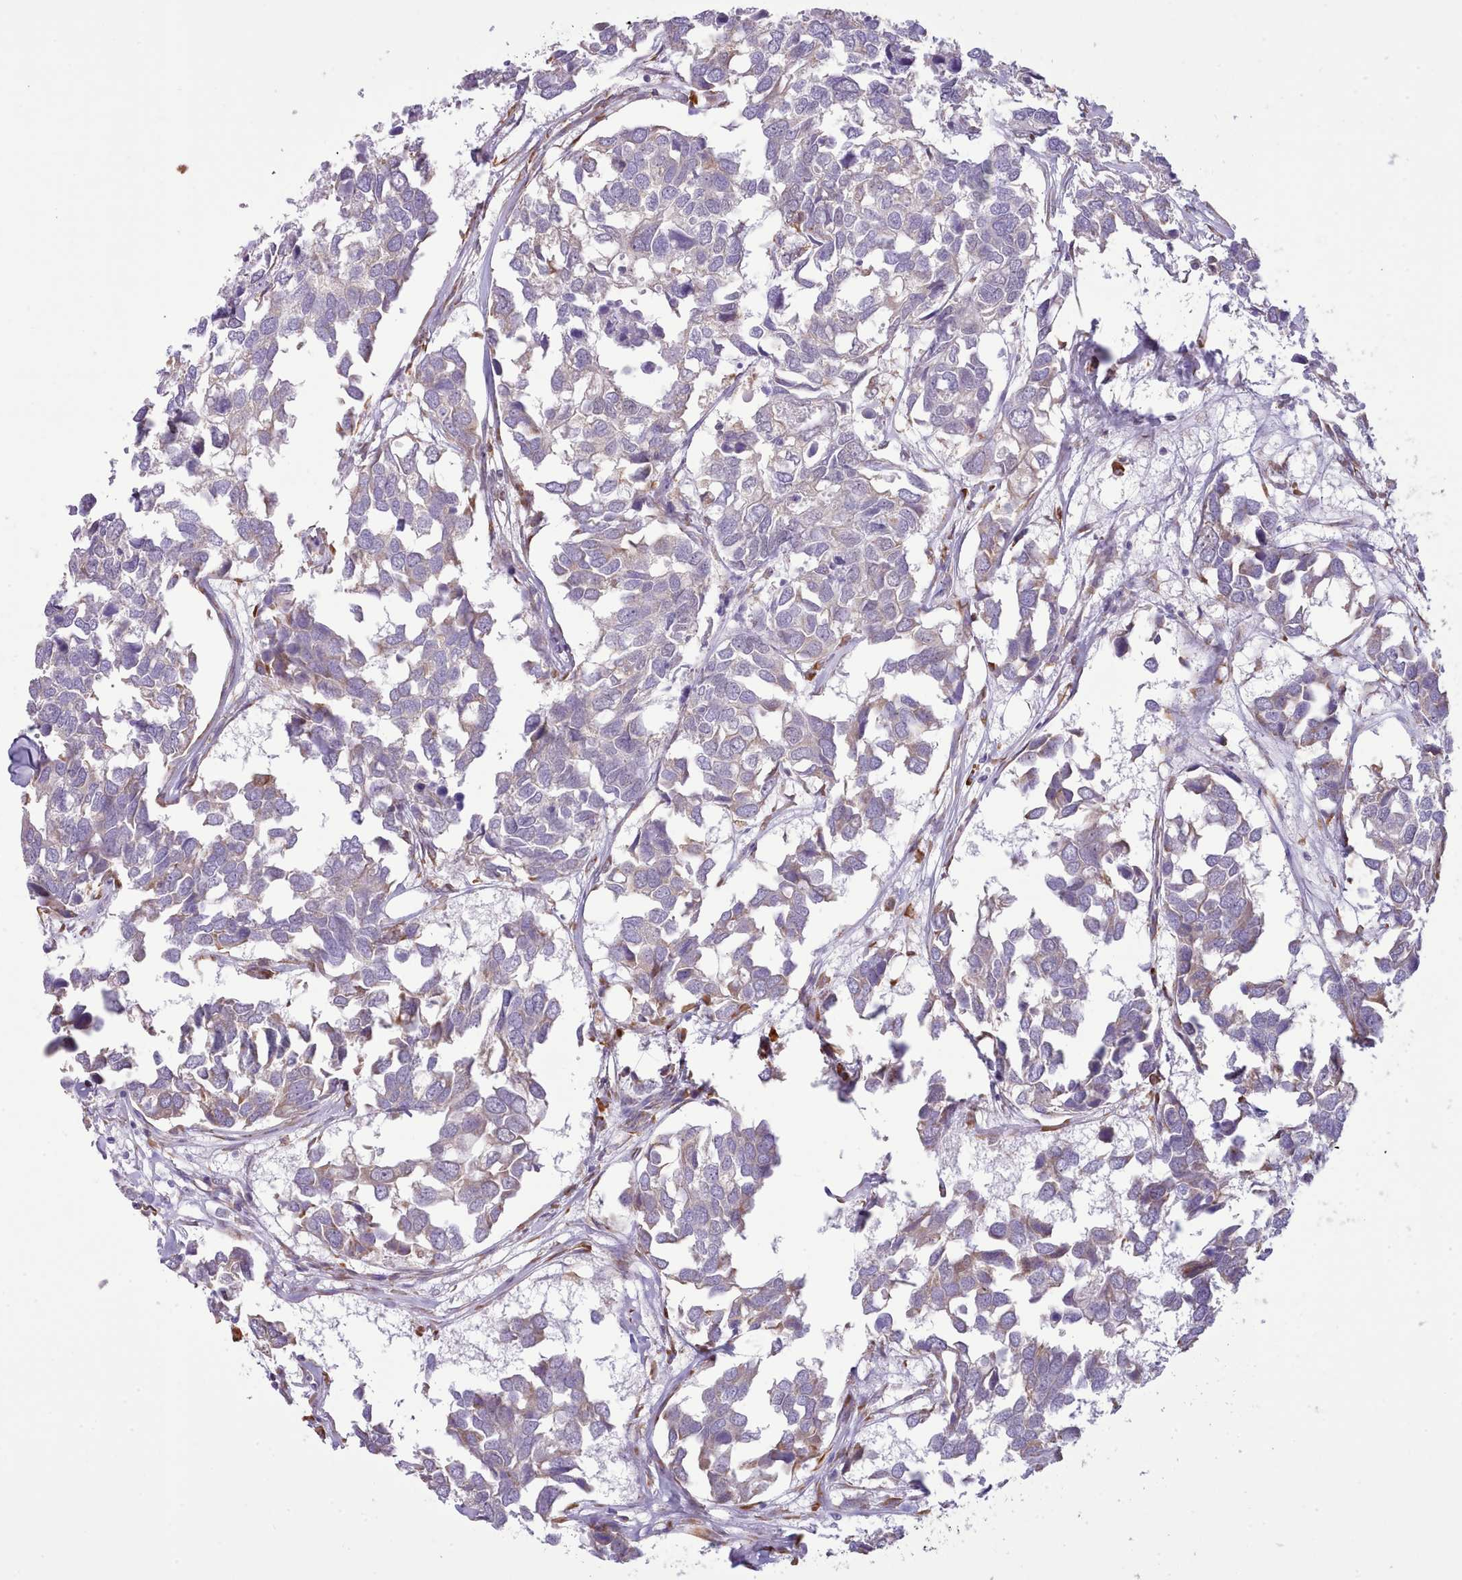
{"staining": {"intensity": "weak", "quantity": "<25%", "location": "cytoplasmic/membranous"}, "tissue": "breast cancer", "cell_type": "Tumor cells", "image_type": "cancer", "snomed": [{"axis": "morphology", "description": "Duct carcinoma"}, {"axis": "topography", "description": "Breast"}], "caption": "There is no significant expression in tumor cells of breast cancer (invasive ductal carcinoma). (DAB immunohistochemistry visualized using brightfield microscopy, high magnification).", "gene": "SEC61B", "patient": {"sex": "female", "age": 83}}